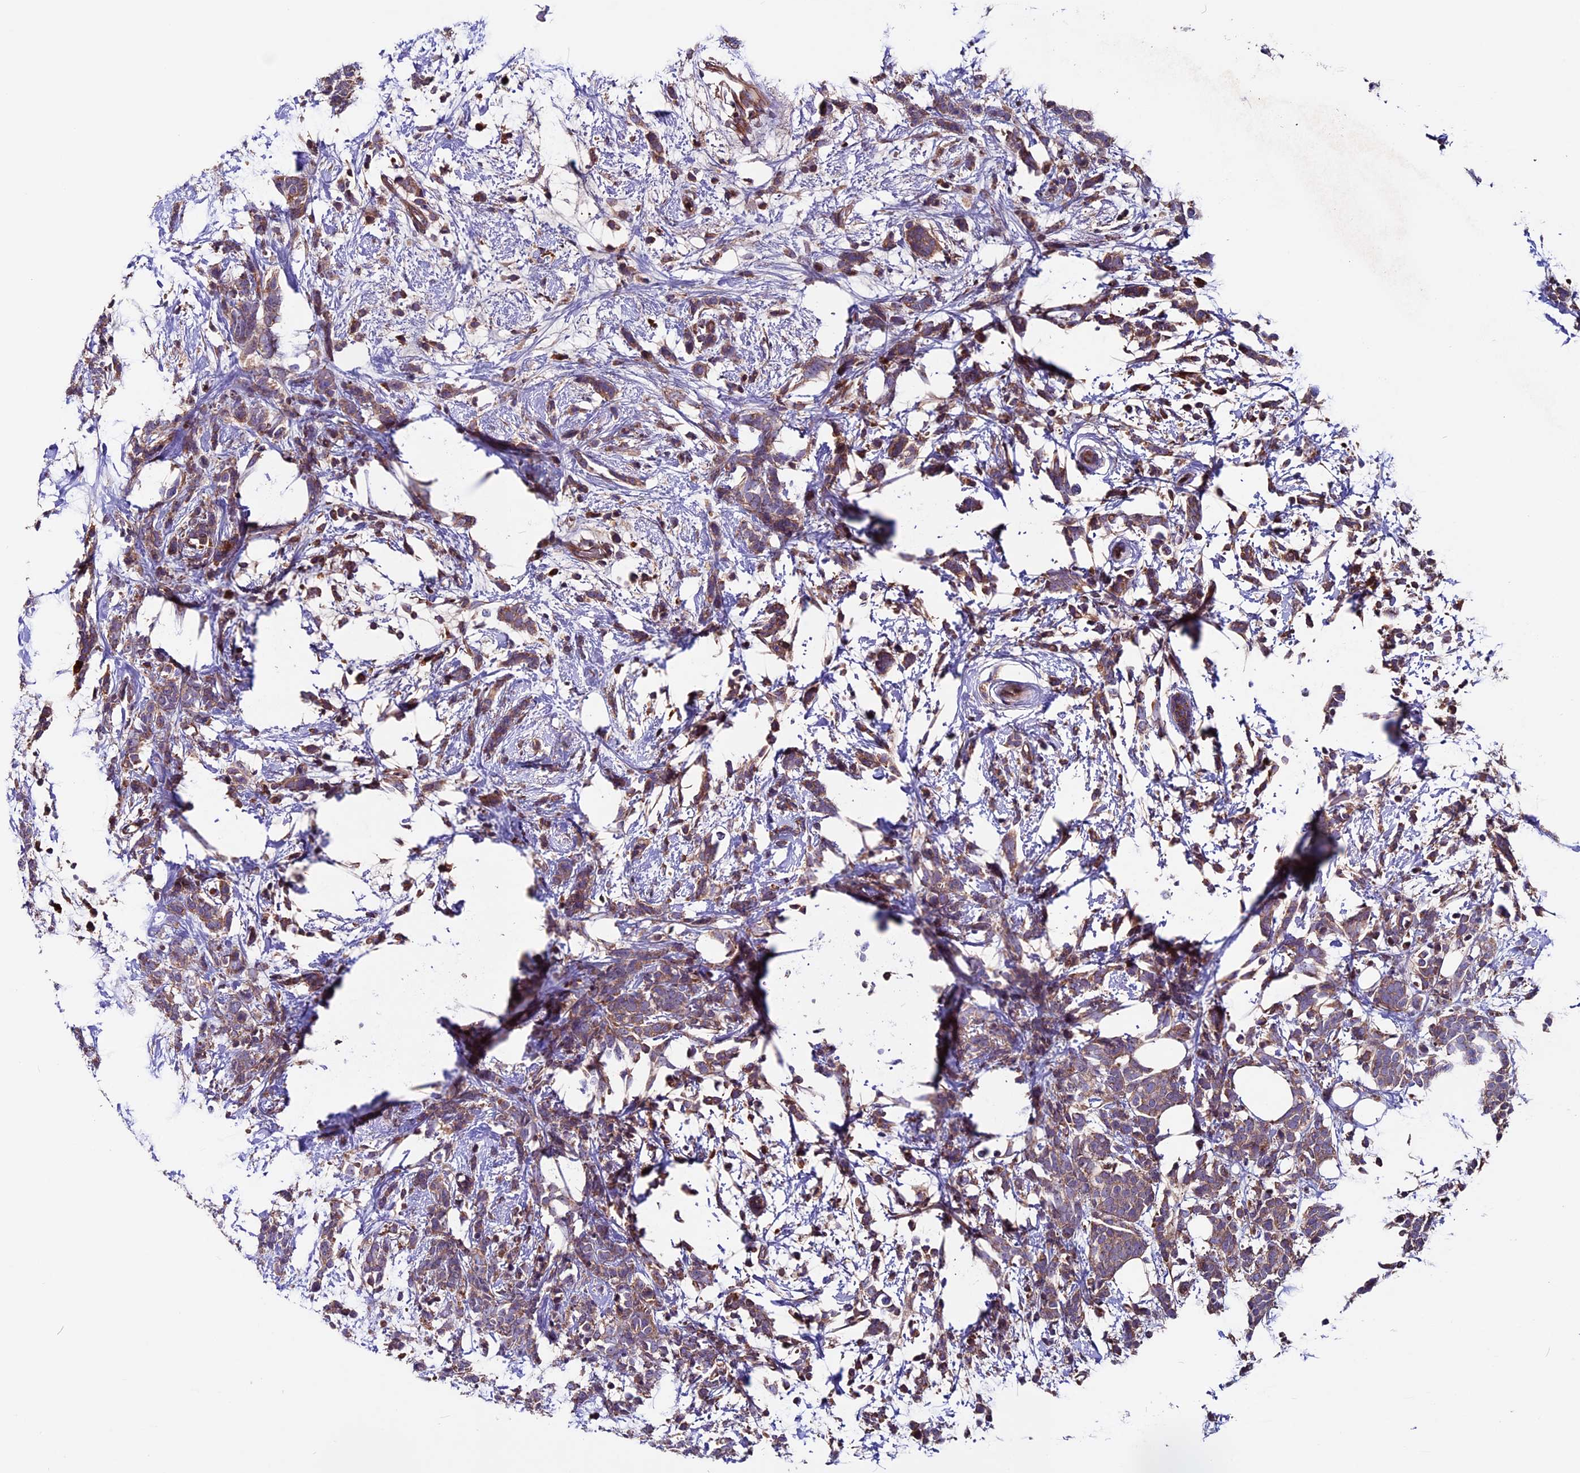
{"staining": {"intensity": "weak", "quantity": "25%-75%", "location": "cytoplasmic/membranous"}, "tissue": "breast cancer", "cell_type": "Tumor cells", "image_type": "cancer", "snomed": [{"axis": "morphology", "description": "Lobular carcinoma"}, {"axis": "topography", "description": "Breast"}], "caption": "A brown stain labels weak cytoplasmic/membranous positivity of a protein in human breast cancer tumor cells. Nuclei are stained in blue.", "gene": "ZNF598", "patient": {"sex": "female", "age": 58}}